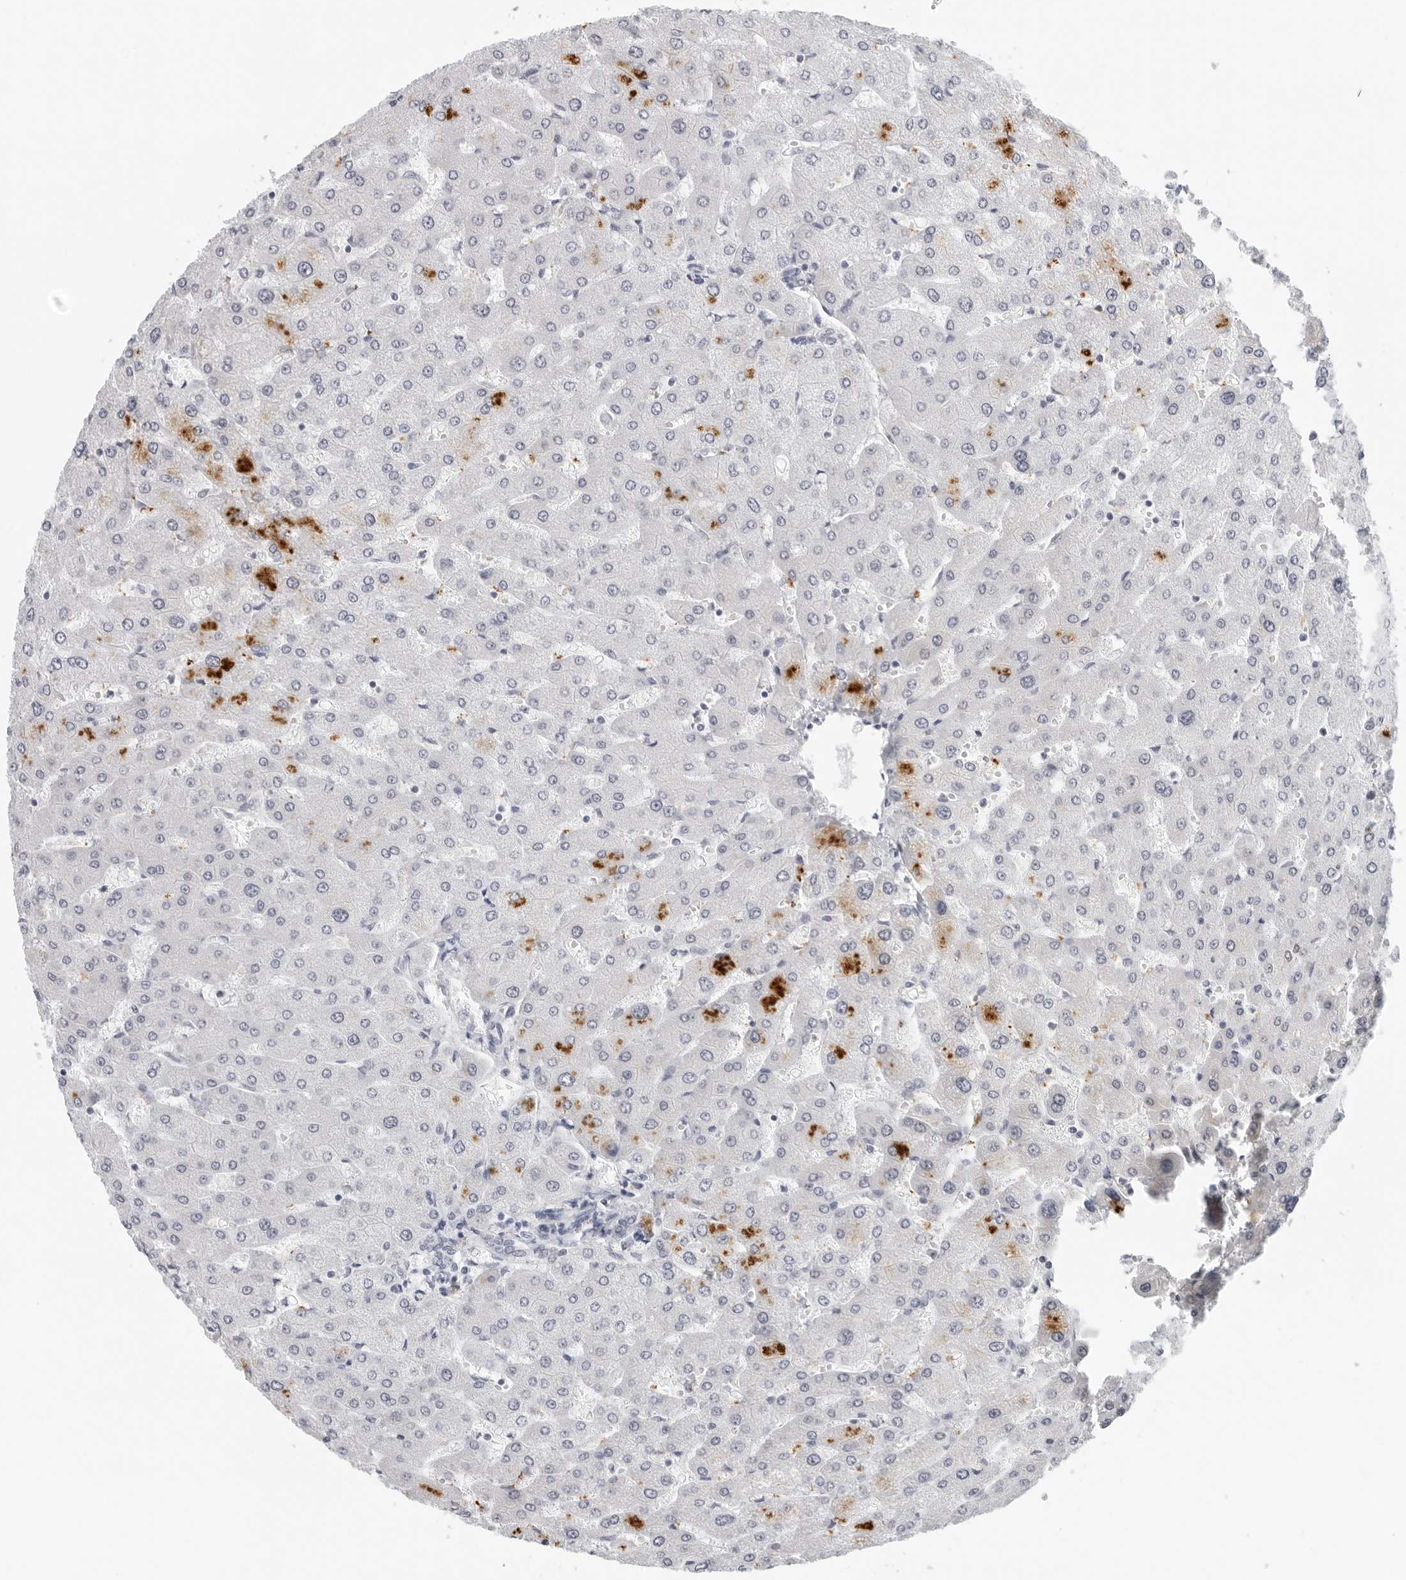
{"staining": {"intensity": "negative", "quantity": "none", "location": "none"}, "tissue": "liver", "cell_type": "Cholangiocytes", "image_type": "normal", "snomed": [{"axis": "morphology", "description": "Normal tissue, NOS"}, {"axis": "topography", "description": "Liver"}], "caption": "Immunohistochemistry (IHC) histopathology image of unremarkable liver stained for a protein (brown), which displays no staining in cholangiocytes.", "gene": "FLG2", "patient": {"sex": "male", "age": 55}}